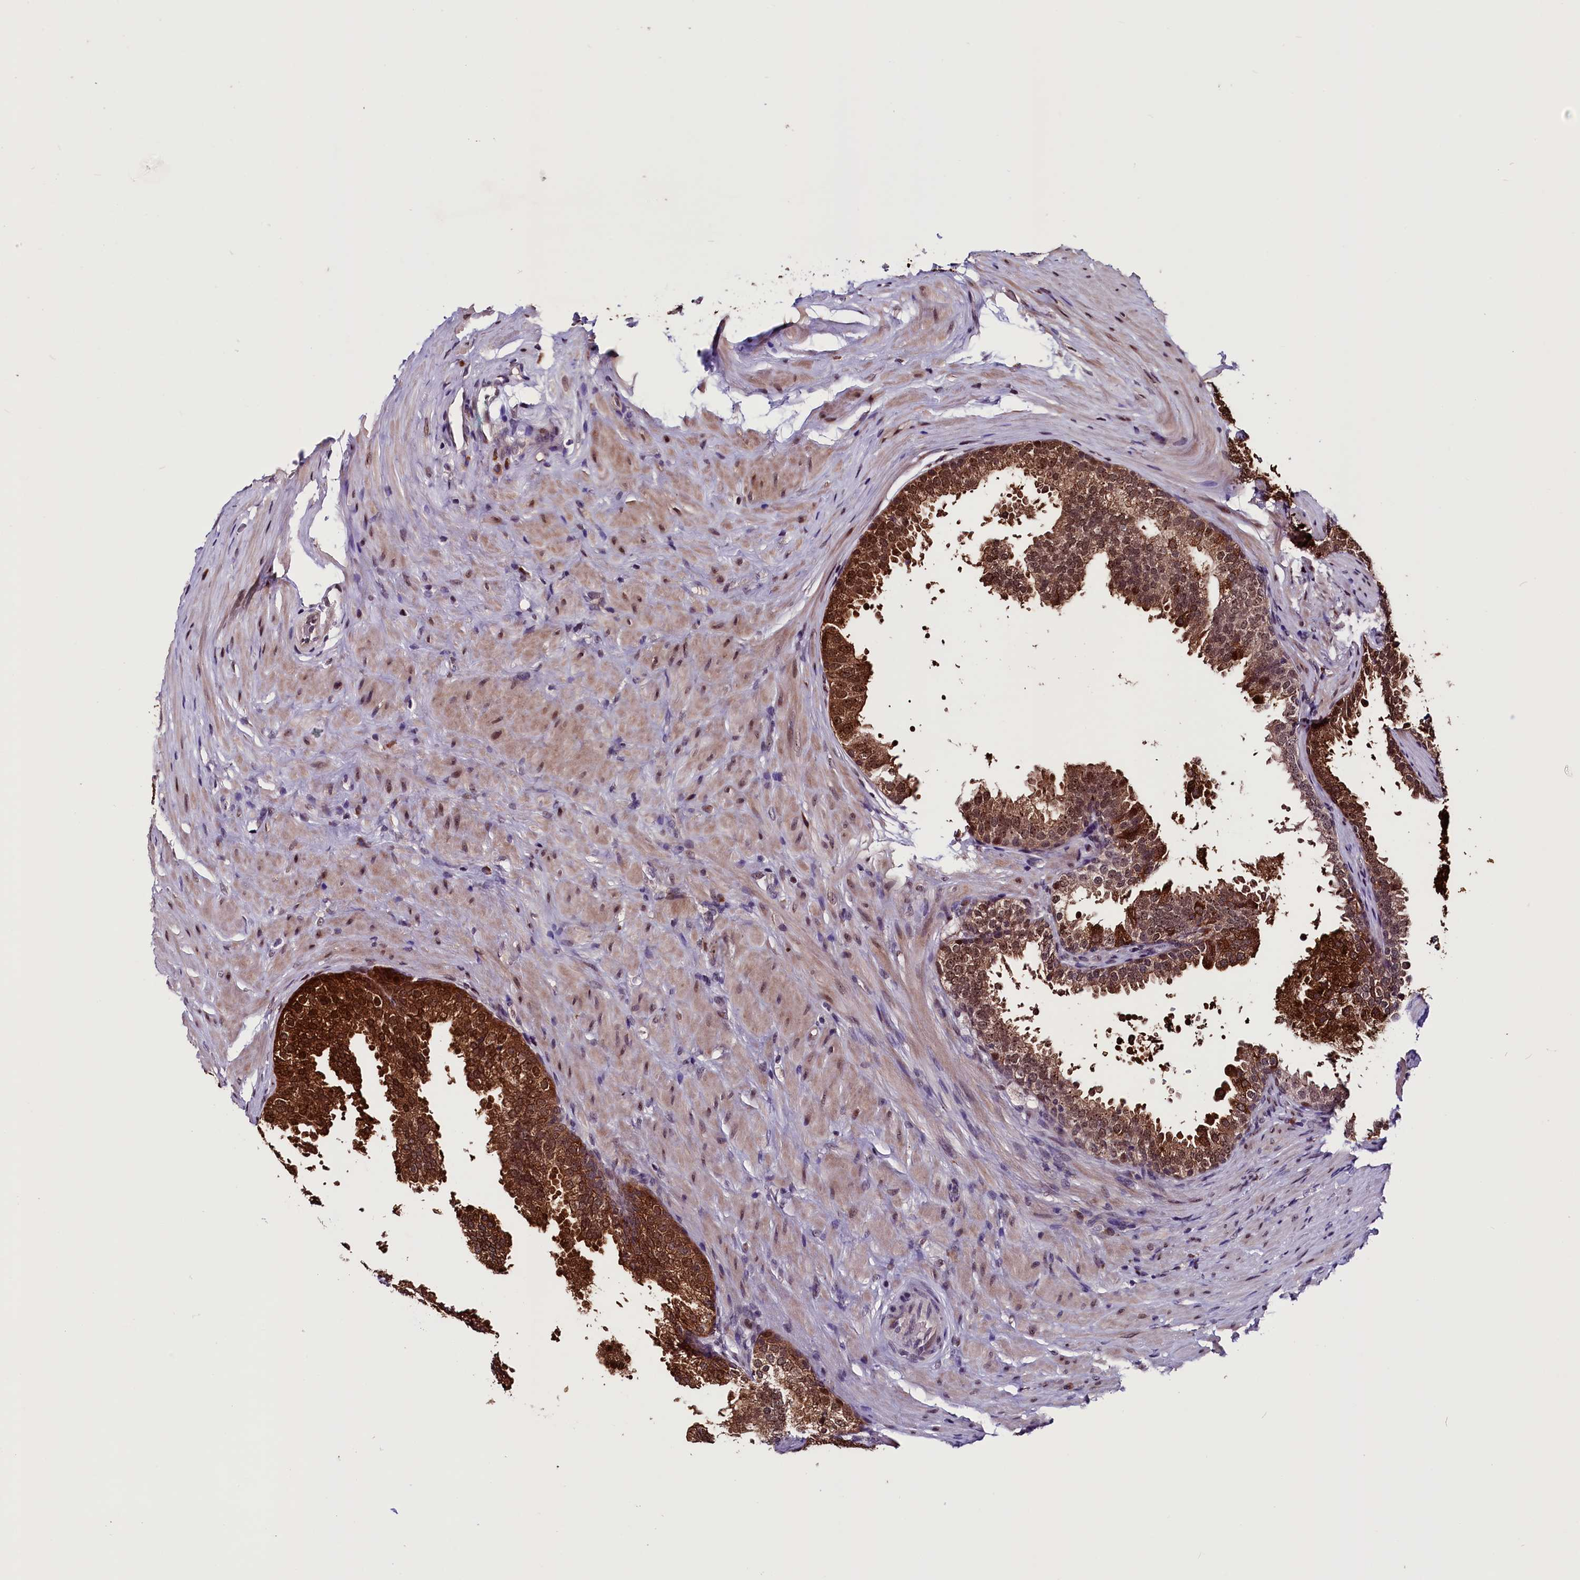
{"staining": {"intensity": "strong", "quantity": ">75%", "location": "cytoplasmic/membranous,nuclear"}, "tissue": "prostate", "cell_type": "Glandular cells", "image_type": "normal", "snomed": [{"axis": "morphology", "description": "Normal tissue, NOS"}, {"axis": "topography", "description": "Prostate"}], "caption": "Immunohistochemistry of normal prostate demonstrates high levels of strong cytoplasmic/membranous,nuclear staining in approximately >75% of glandular cells.", "gene": "RNMT", "patient": {"sex": "male", "age": 60}}